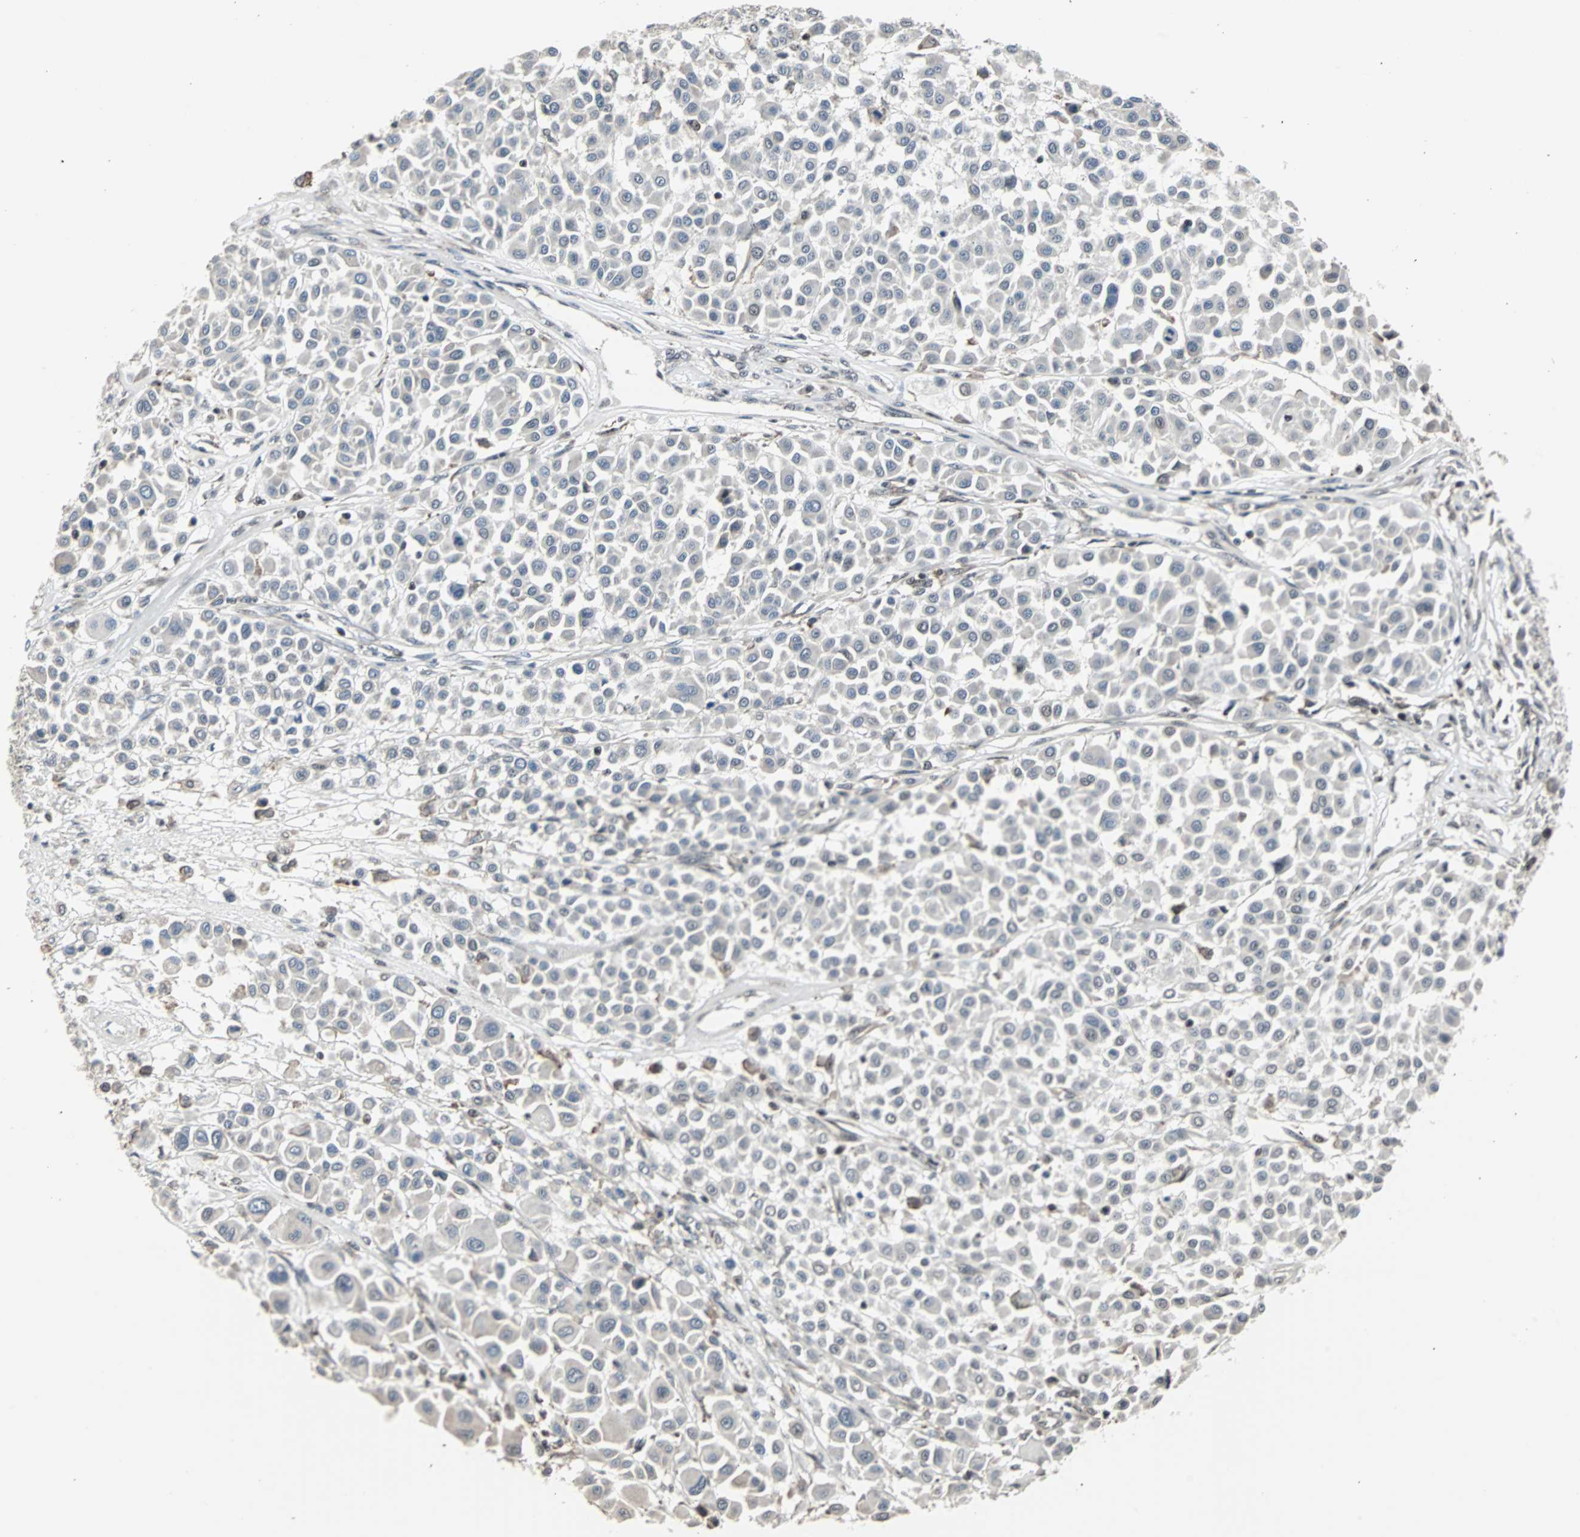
{"staining": {"intensity": "negative", "quantity": "none", "location": "none"}, "tissue": "melanoma", "cell_type": "Tumor cells", "image_type": "cancer", "snomed": [{"axis": "morphology", "description": "Malignant melanoma, Metastatic site"}, {"axis": "topography", "description": "Soft tissue"}], "caption": "Tumor cells show no significant staining in malignant melanoma (metastatic site). The staining is performed using DAB (3,3'-diaminobenzidine) brown chromogen with nuclei counter-stained in using hematoxylin.", "gene": "TERF2IP", "patient": {"sex": "male", "age": 41}}